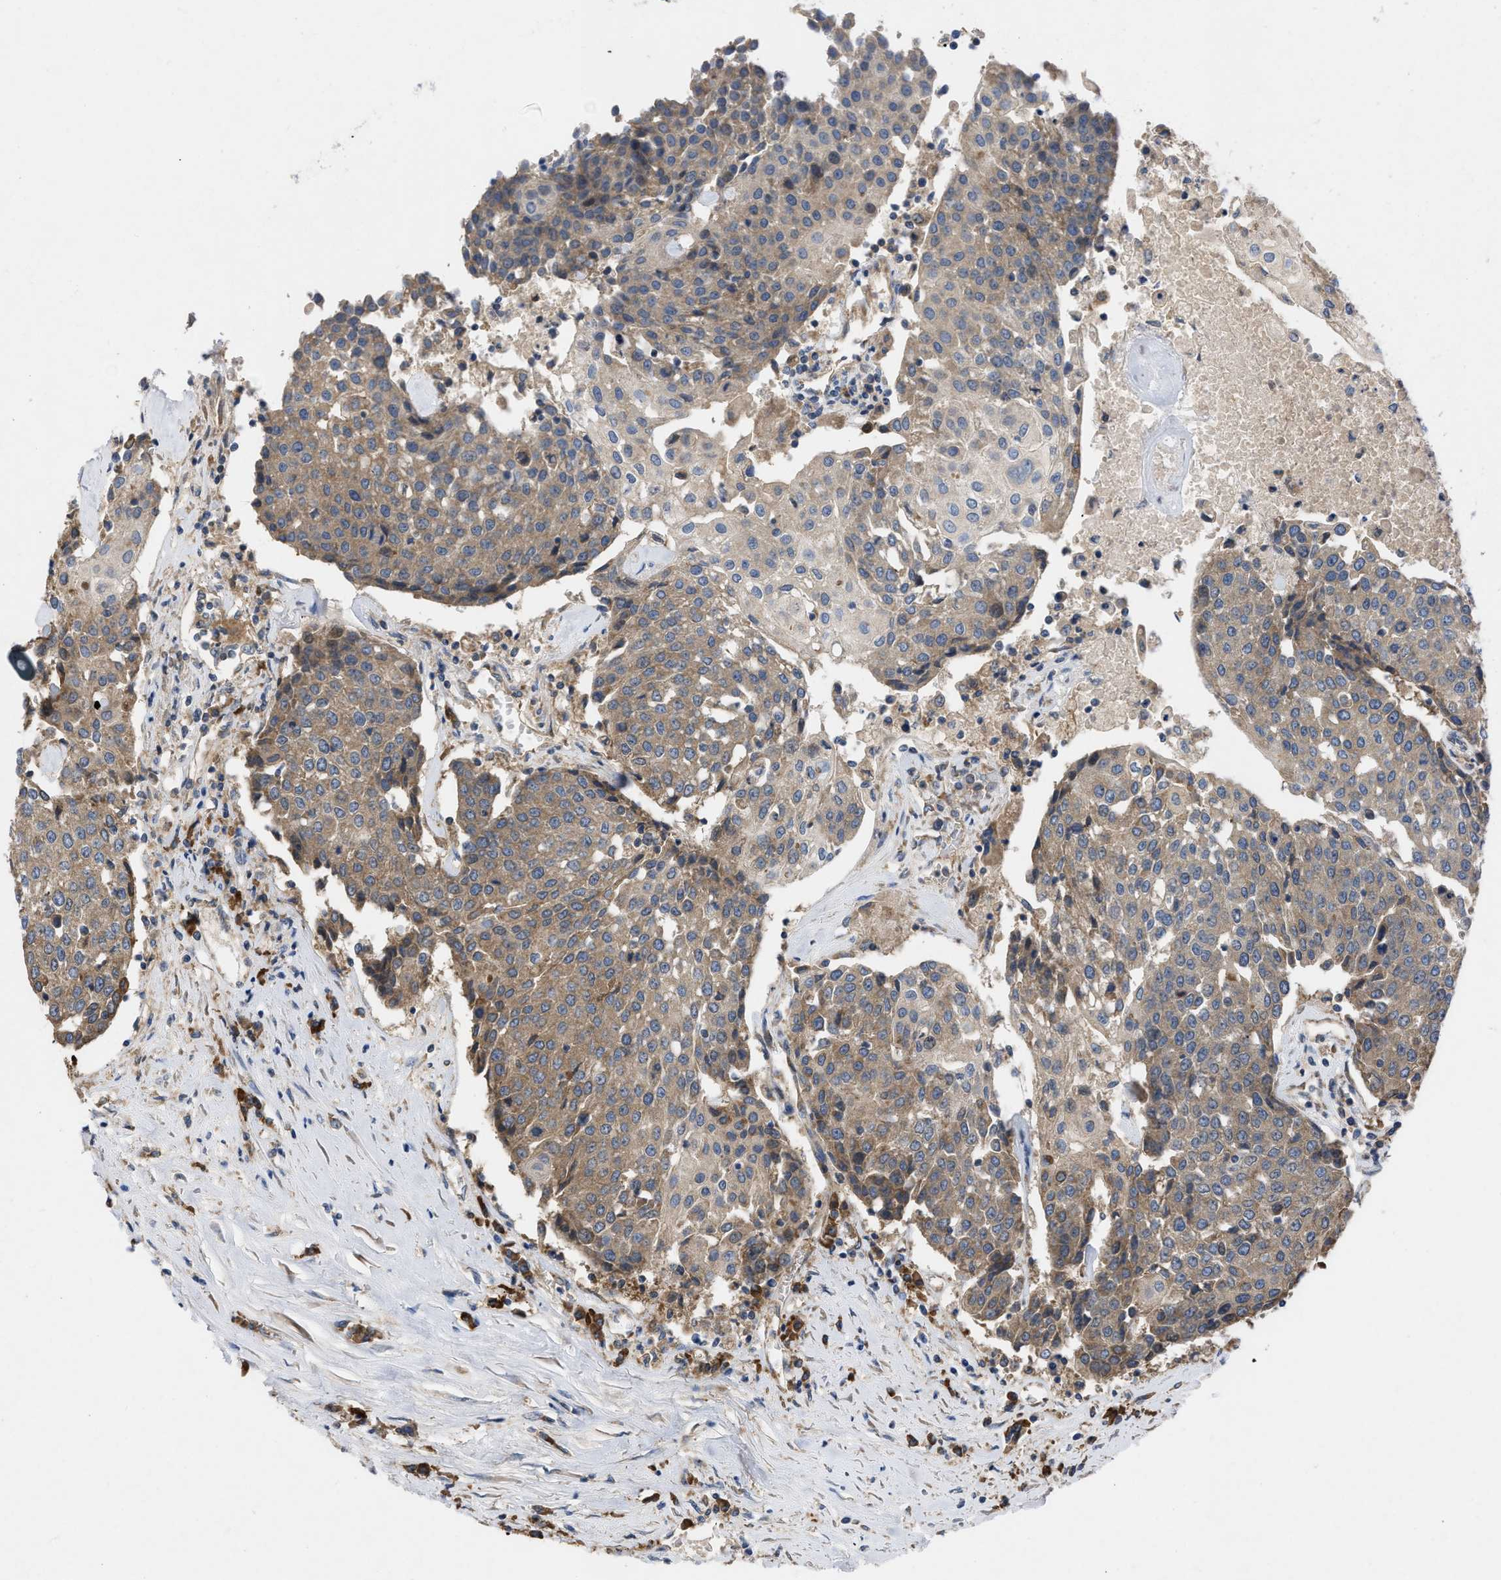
{"staining": {"intensity": "moderate", "quantity": ">75%", "location": "cytoplasmic/membranous"}, "tissue": "urothelial cancer", "cell_type": "Tumor cells", "image_type": "cancer", "snomed": [{"axis": "morphology", "description": "Urothelial carcinoma, High grade"}, {"axis": "topography", "description": "Urinary bladder"}], "caption": "A medium amount of moderate cytoplasmic/membranous positivity is present in approximately >75% of tumor cells in high-grade urothelial carcinoma tissue.", "gene": "TMEM131", "patient": {"sex": "female", "age": 85}}